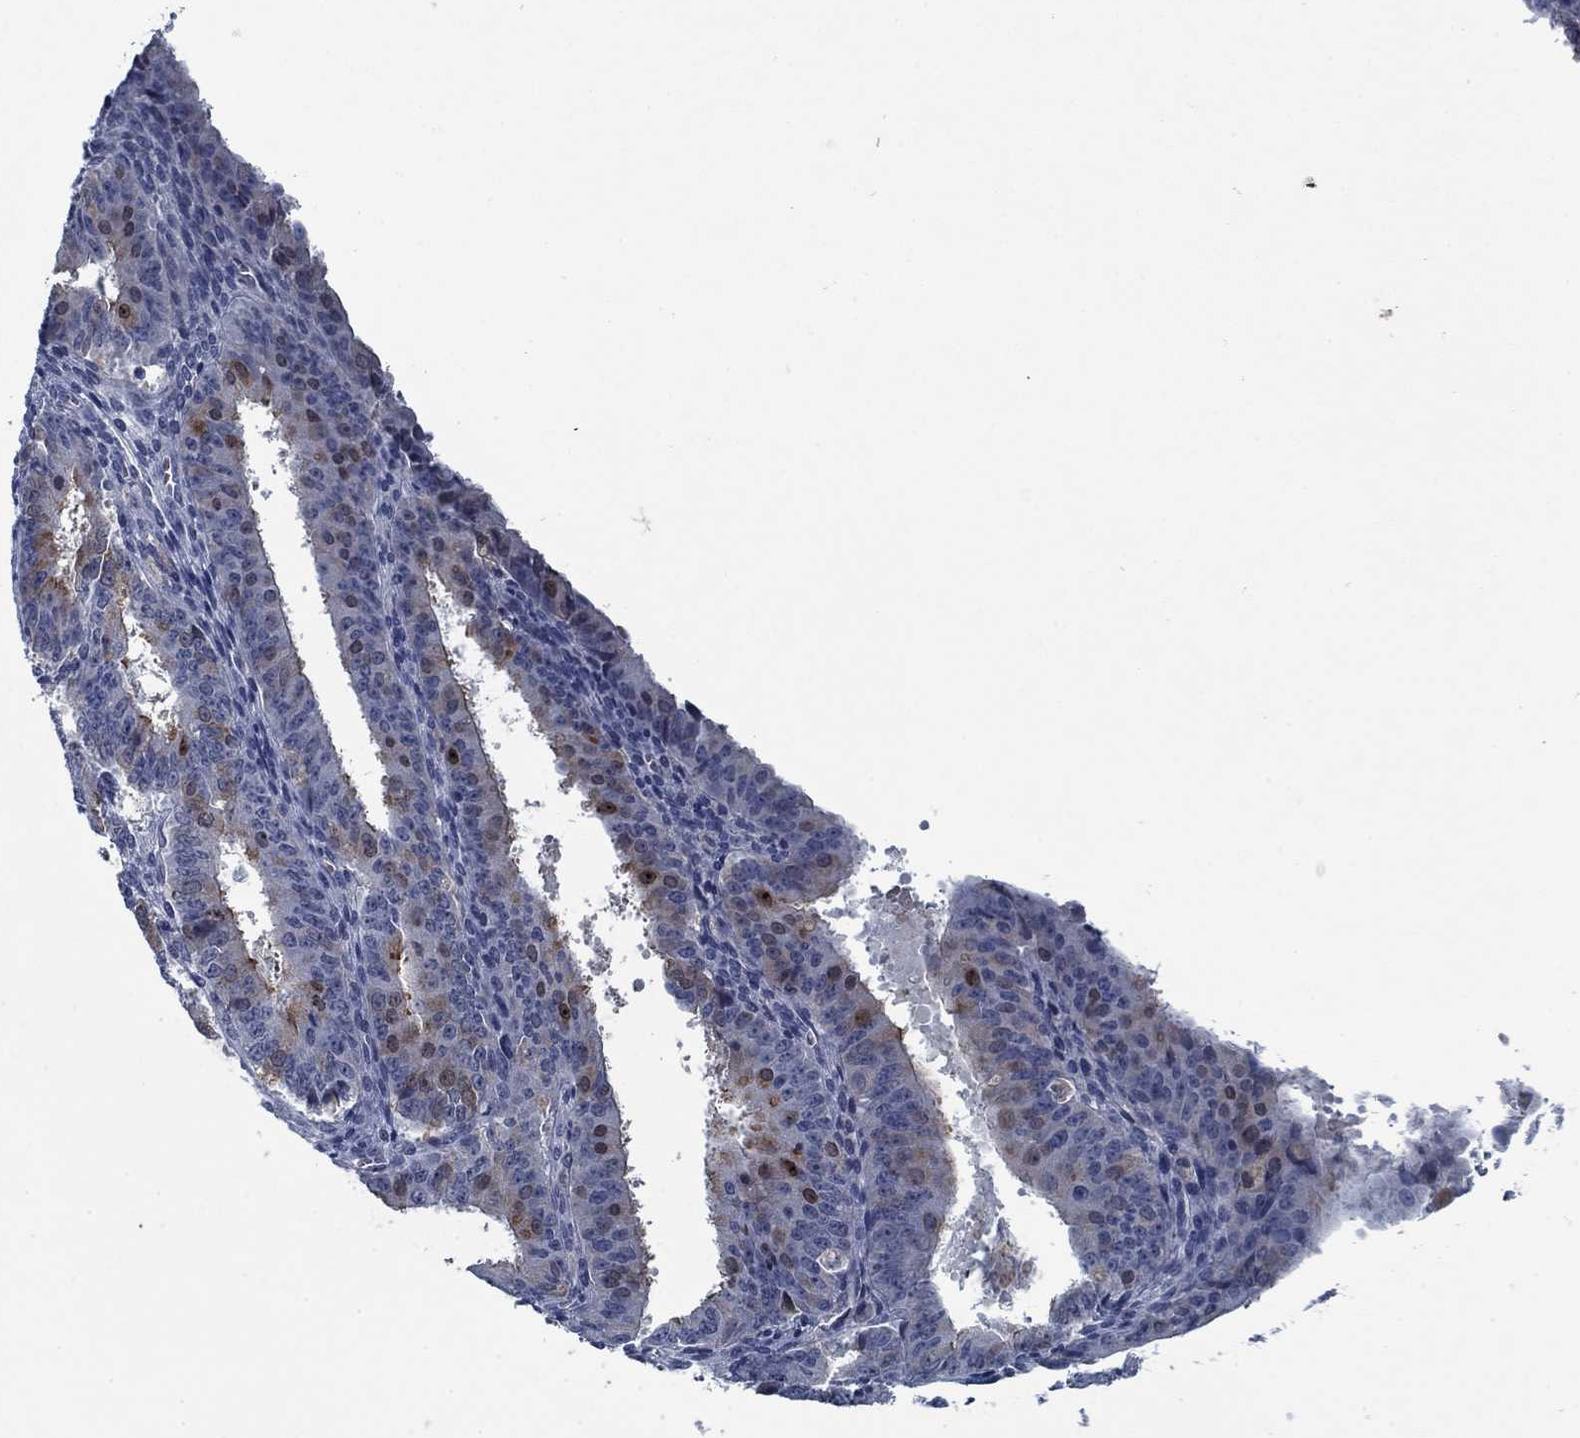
{"staining": {"intensity": "negative", "quantity": "none", "location": "none"}, "tissue": "ovarian cancer", "cell_type": "Tumor cells", "image_type": "cancer", "snomed": [{"axis": "morphology", "description": "Carcinoma, endometroid"}, {"axis": "topography", "description": "Ovary"}], "caption": "Tumor cells show no significant positivity in ovarian endometroid carcinoma.", "gene": "PNMA8A", "patient": {"sex": "female", "age": 42}}